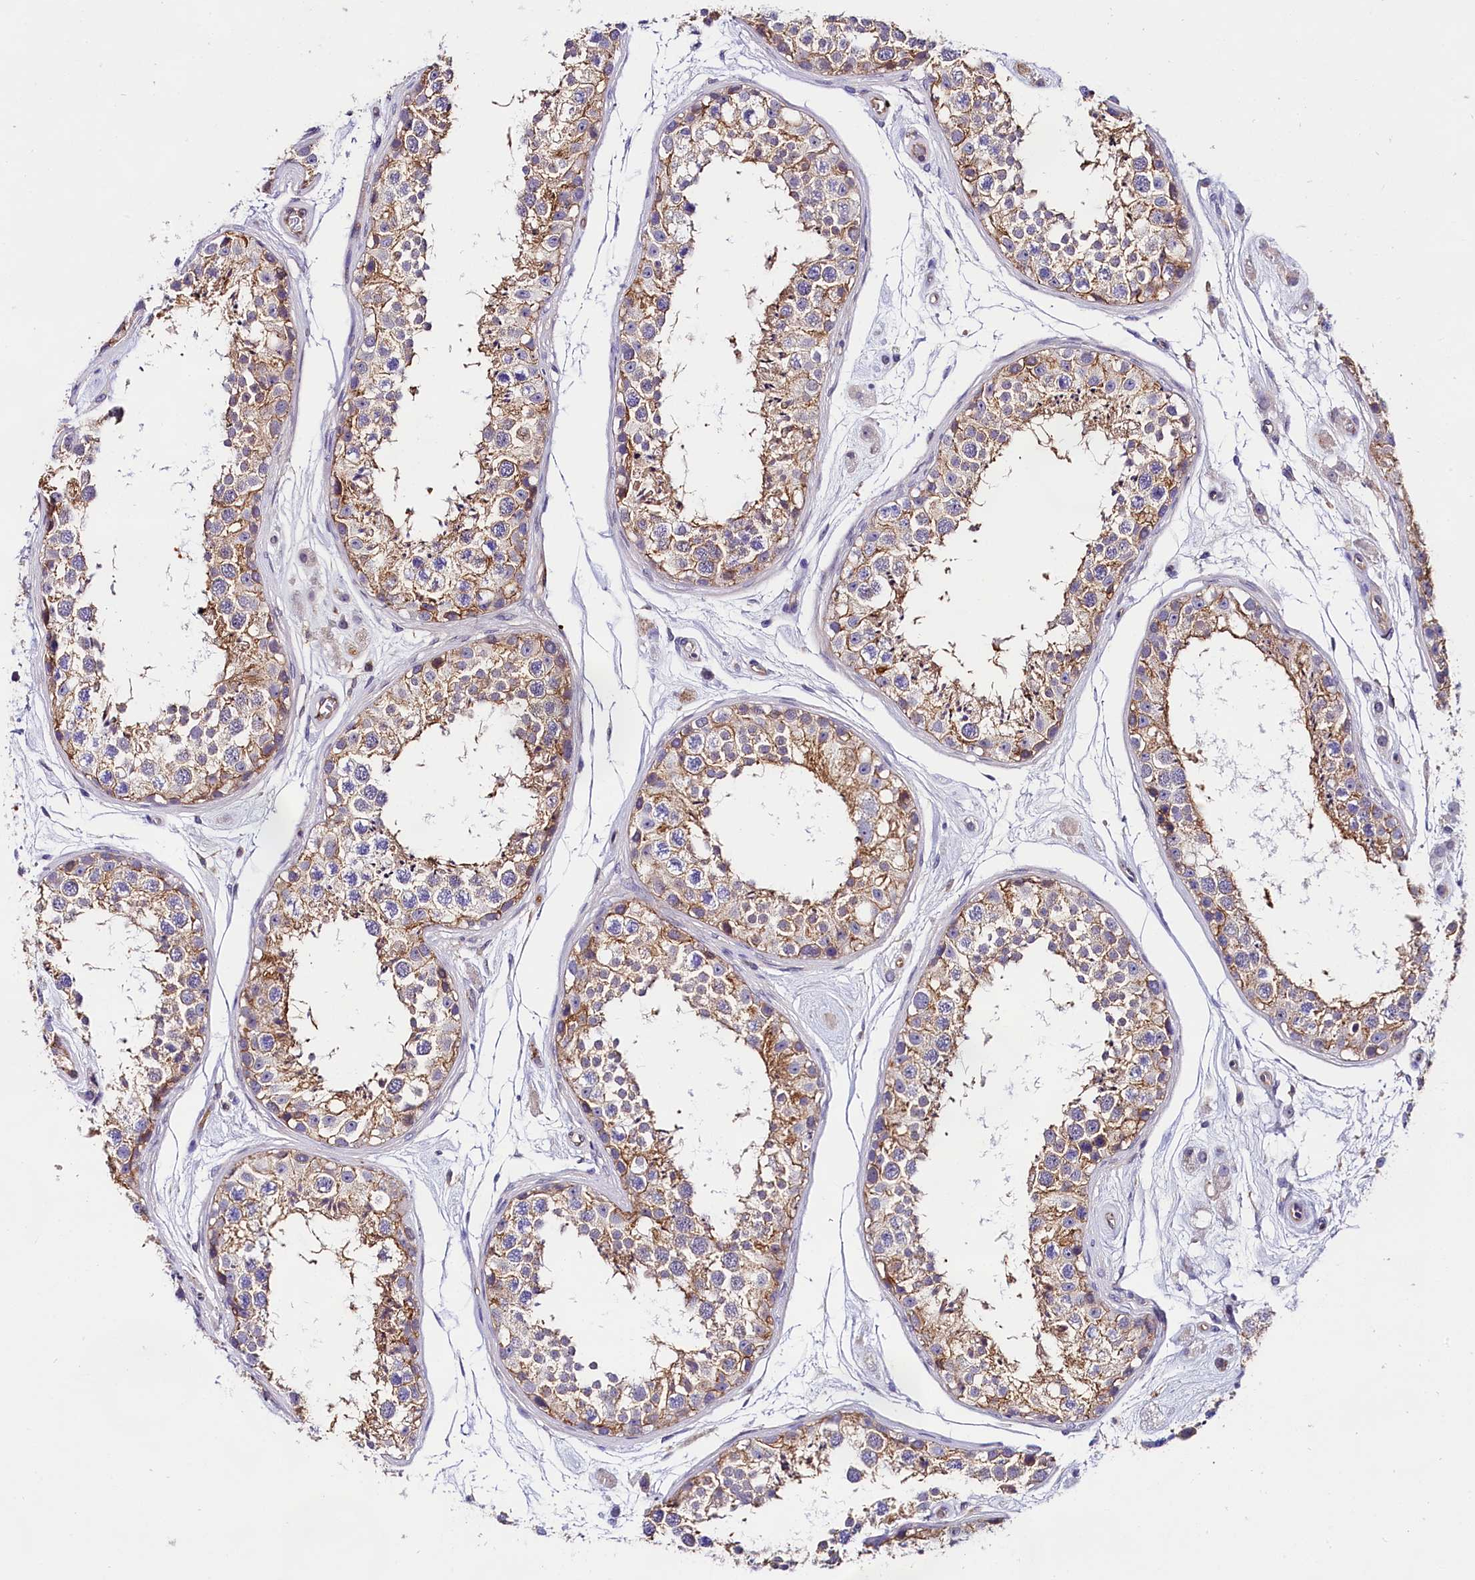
{"staining": {"intensity": "moderate", "quantity": "25%-75%", "location": "cytoplasmic/membranous"}, "tissue": "testis", "cell_type": "Cells in seminiferous ducts", "image_type": "normal", "snomed": [{"axis": "morphology", "description": "Normal tissue, NOS"}, {"axis": "topography", "description": "Testis"}], "caption": "Testis stained with DAB (3,3'-diaminobenzidine) immunohistochemistry demonstrates medium levels of moderate cytoplasmic/membranous expression in approximately 25%-75% of cells in seminiferous ducts.", "gene": "OAS3", "patient": {"sex": "male", "age": 25}}